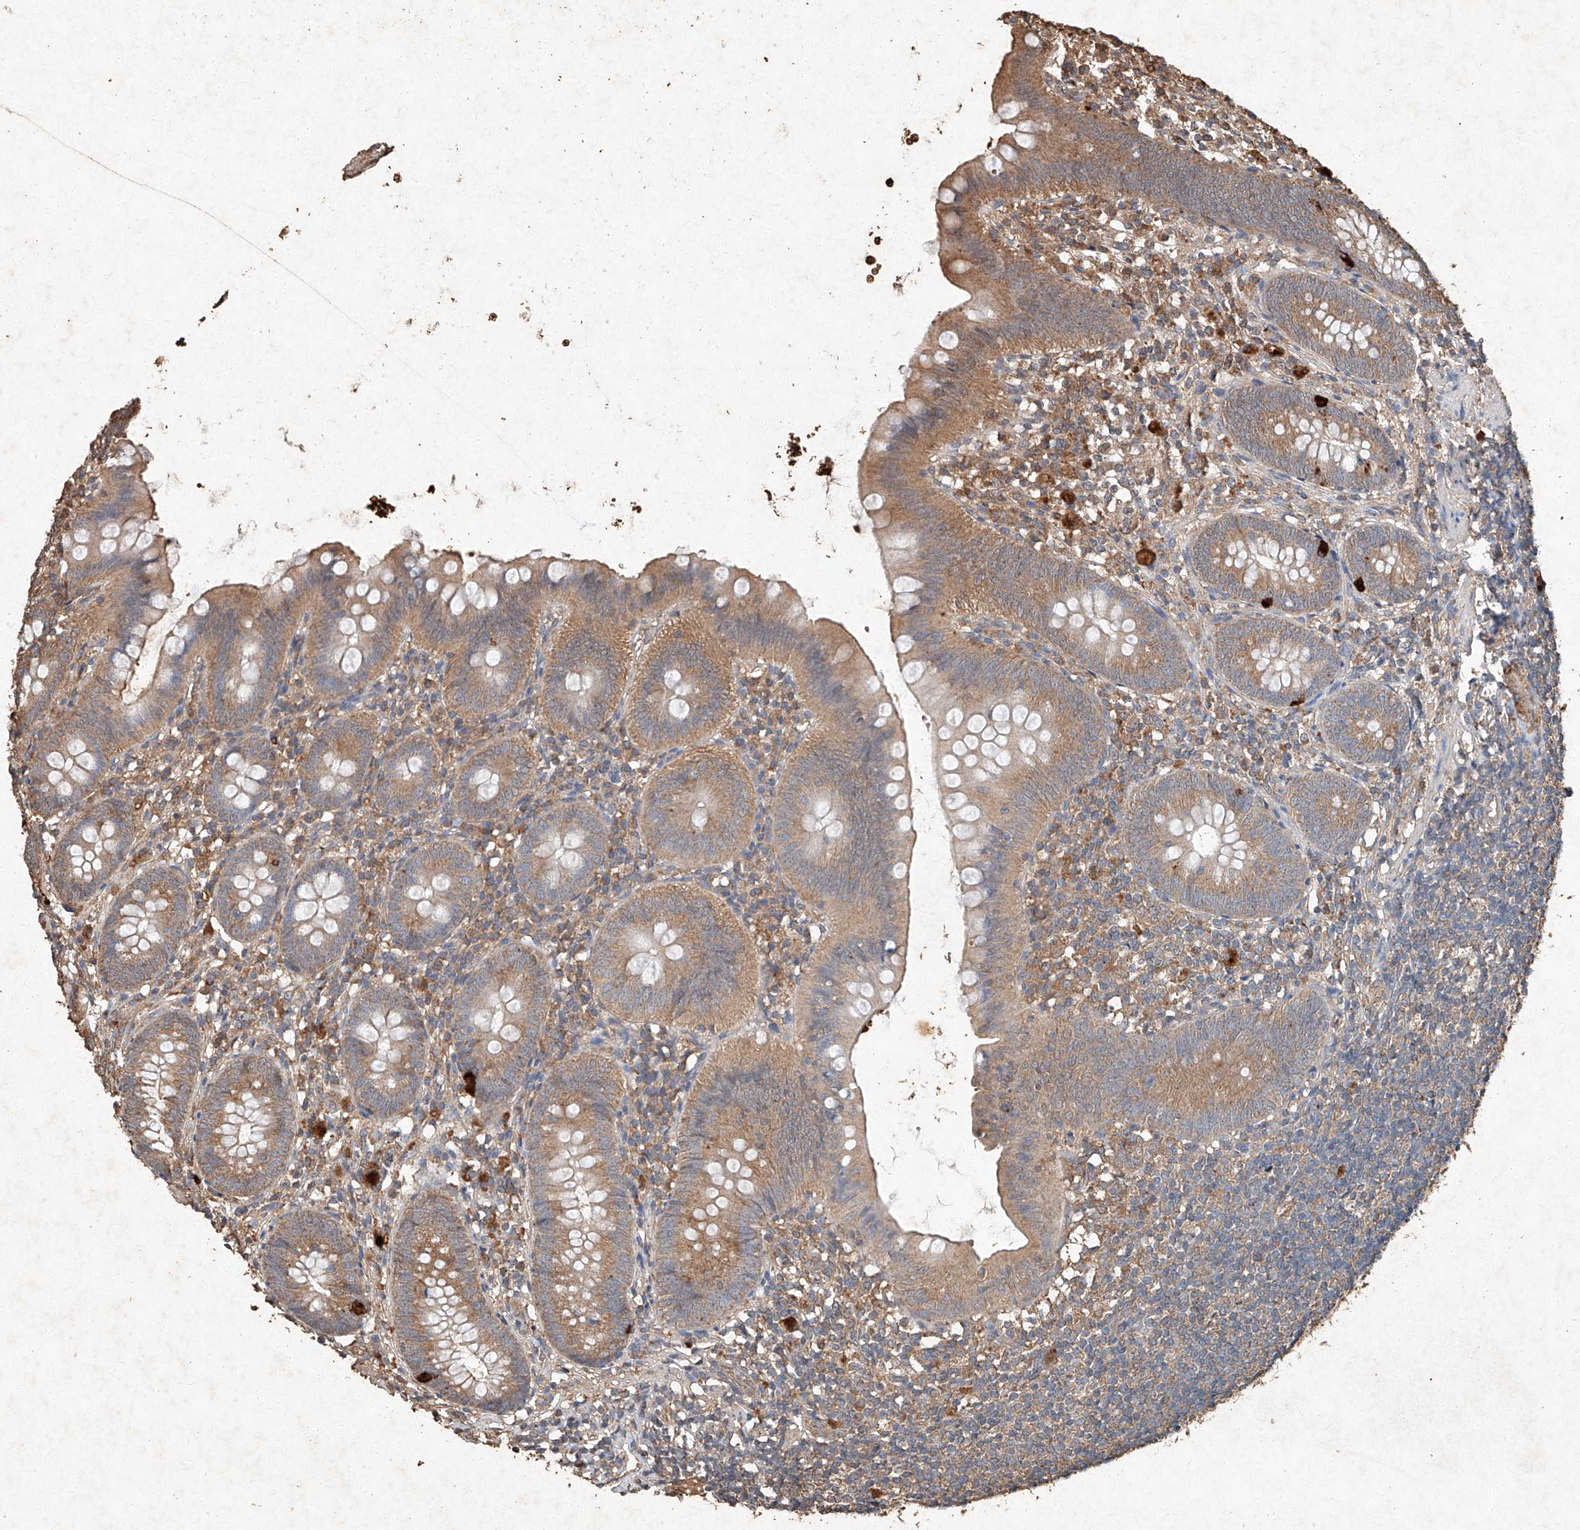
{"staining": {"intensity": "moderate", "quantity": ">75%", "location": "cytoplasmic/membranous"}, "tissue": "appendix", "cell_type": "Glandular cells", "image_type": "normal", "snomed": [{"axis": "morphology", "description": "Normal tissue, NOS"}, {"axis": "topography", "description": "Appendix"}], "caption": "A brown stain labels moderate cytoplasmic/membranous staining of a protein in glandular cells of normal appendix. Using DAB (3,3'-diaminobenzidine) (brown) and hematoxylin (blue) stains, captured at high magnification using brightfield microscopy.", "gene": "STK3", "patient": {"sex": "female", "age": 62}}